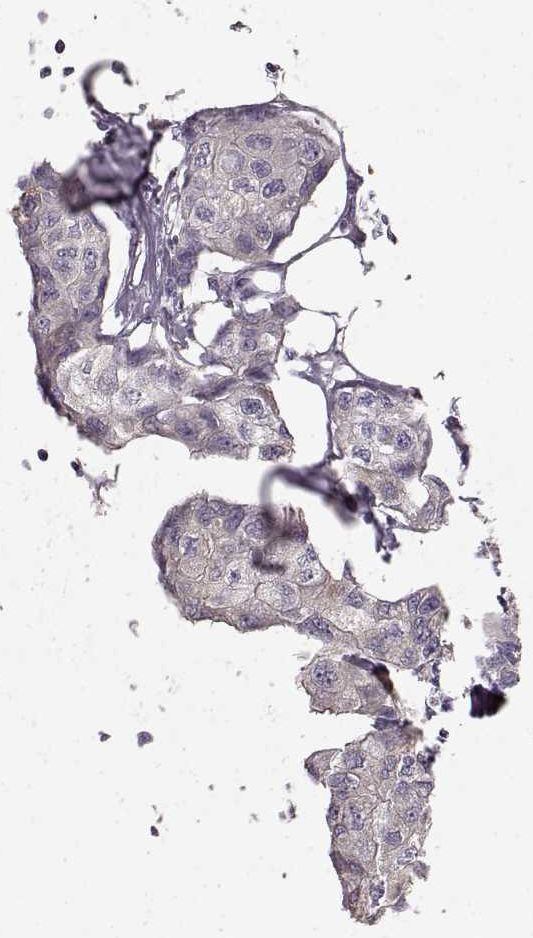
{"staining": {"intensity": "negative", "quantity": "none", "location": "none"}, "tissue": "breast cancer", "cell_type": "Tumor cells", "image_type": "cancer", "snomed": [{"axis": "morphology", "description": "Duct carcinoma"}, {"axis": "topography", "description": "Breast"}], "caption": "Tumor cells show no significant staining in breast cancer (infiltrating ductal carcinoma).", "gene": "GHR", "patient": {"sex": "female", "age": 80}}